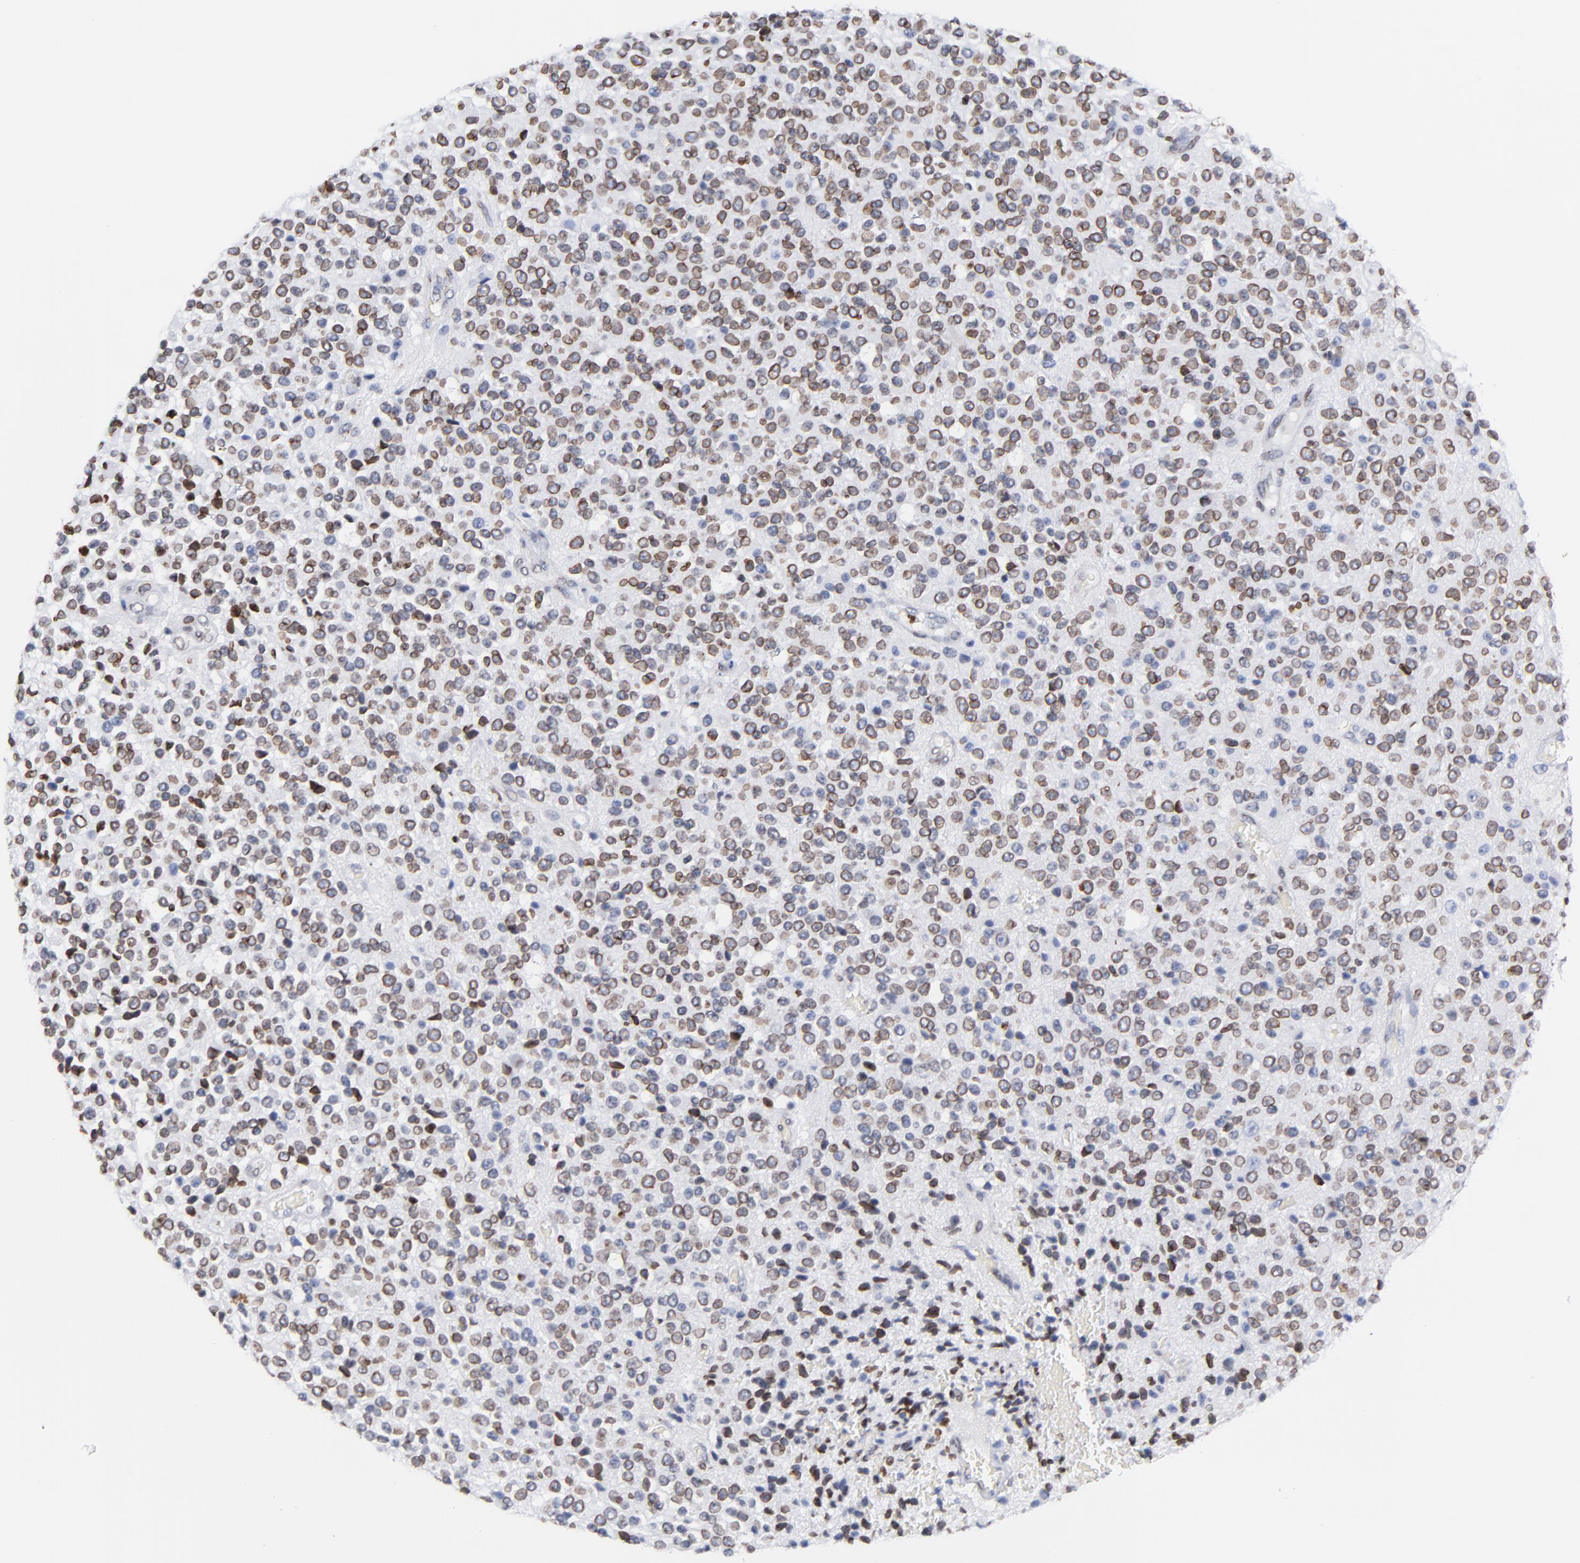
{"staining": {"intensity": "moderate", "quantity": ">75%", "location": "cytoplasmic/membranous,nuclear"}, "tissue": "glioma", "cell_type": "Tumor cells", "image_type": "cancer", "snomed": [{"axis": "morphology", "description": "Glioma, malignant, High grade"}, {"axis": "topography", "description": "pancreas cauda"}], "caption": "A micrograph showing moderate cytoplasmic/membranous and nuclear staining in about >75% of tumor cells in malignant high-grade glioma, as visualized by brown immunohistochemical staining.", "gene": "THAP7", "patient": {"sex": "male", "age": 60}}